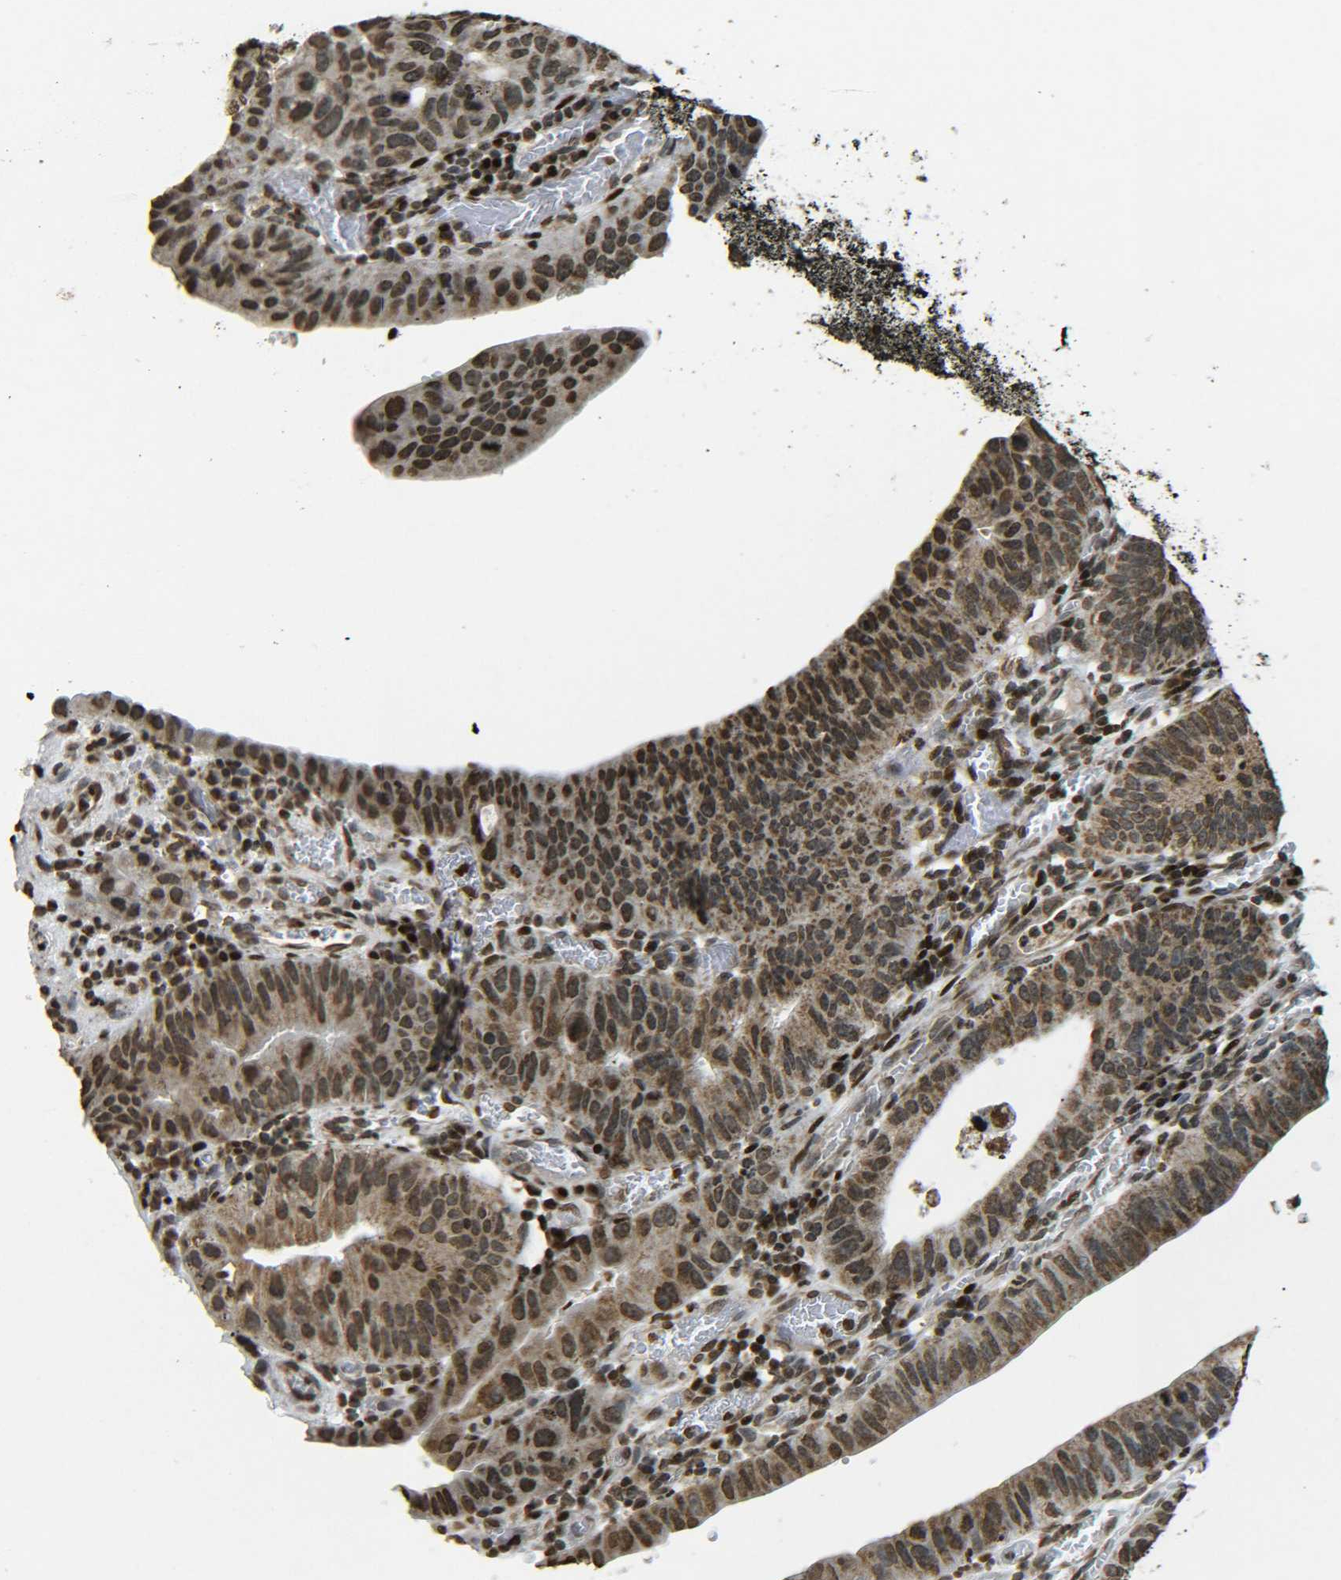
{"staining": {"intensity": "strong", "quantity": ">75%", "location": "cytoplasmic/membranous,nuclear"}, "tissue": "stomach cancer", "cell_type": "Tumor cells", "image_type": "cancer", "snomed": [{"axis": "morphology", "description": "Adenocarcinoma, NOS"}, {"axis": "topography", "description": "Stomach"}], "caption": "Protein positivity by IHC demonstrates strong cytoplasmic/membranous and nuclear staining in about >75% of tumor cells in stomach cancer.", "gene": "NEUROG2", "patient": {"sex": "male", "age": 59}}